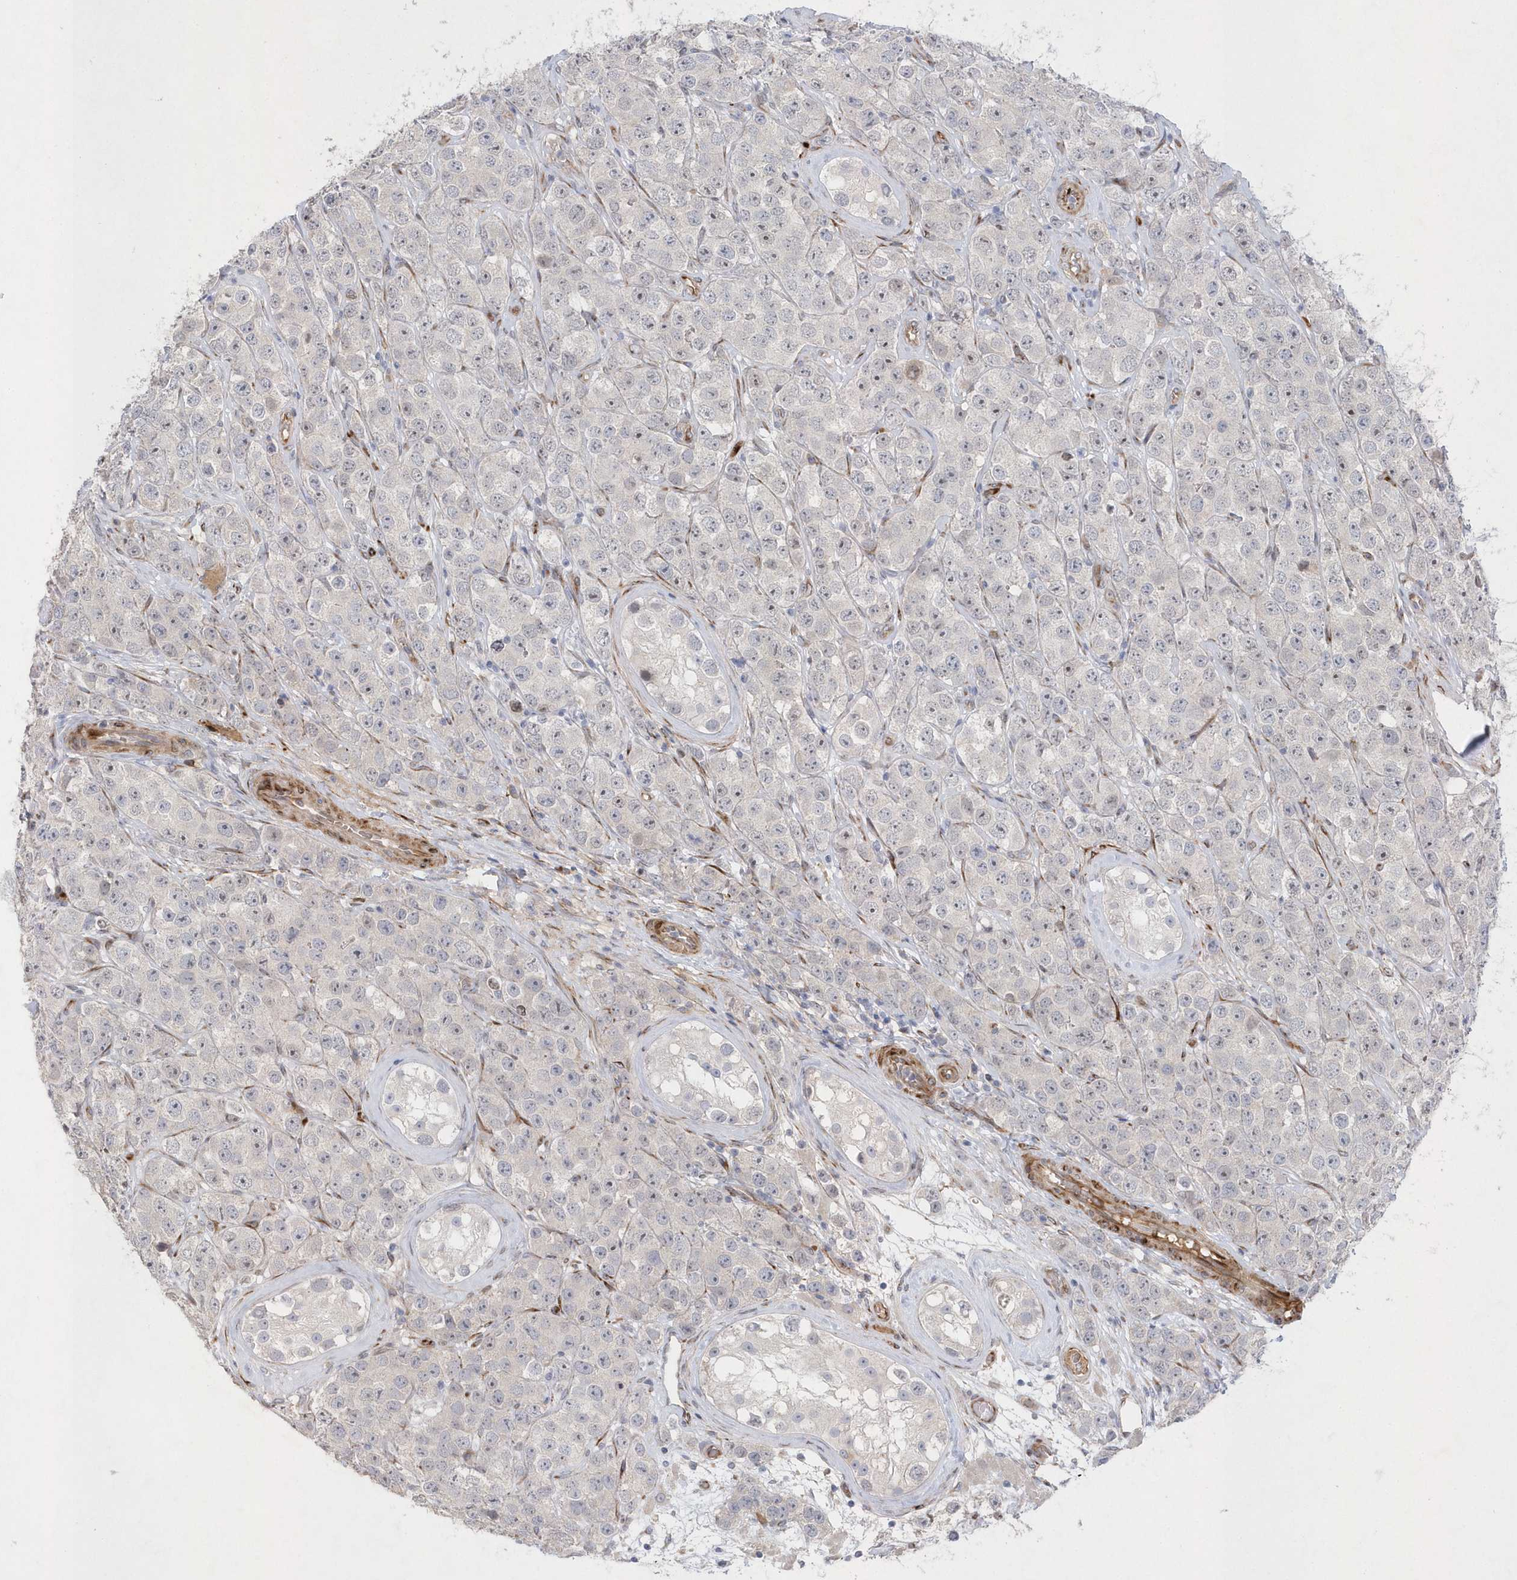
{"staining": {"intensity": "negative", "quantity": "none", "location": "none"}, "tissue": "testis cancer", "cell_type": "Tumor cells", "image_type": "cancer", "snomed": [{"axis": "morphology", "description": "Seminoma, NOS"}, {"axis": "topography", "description": "Testis"}], "caption": "Photomicrograph shows no significant protein expression in tumor cells of testis cancer (seminoma).", "gene": "TMEM132B", "patient": {"sex": "male", "age": 28}}